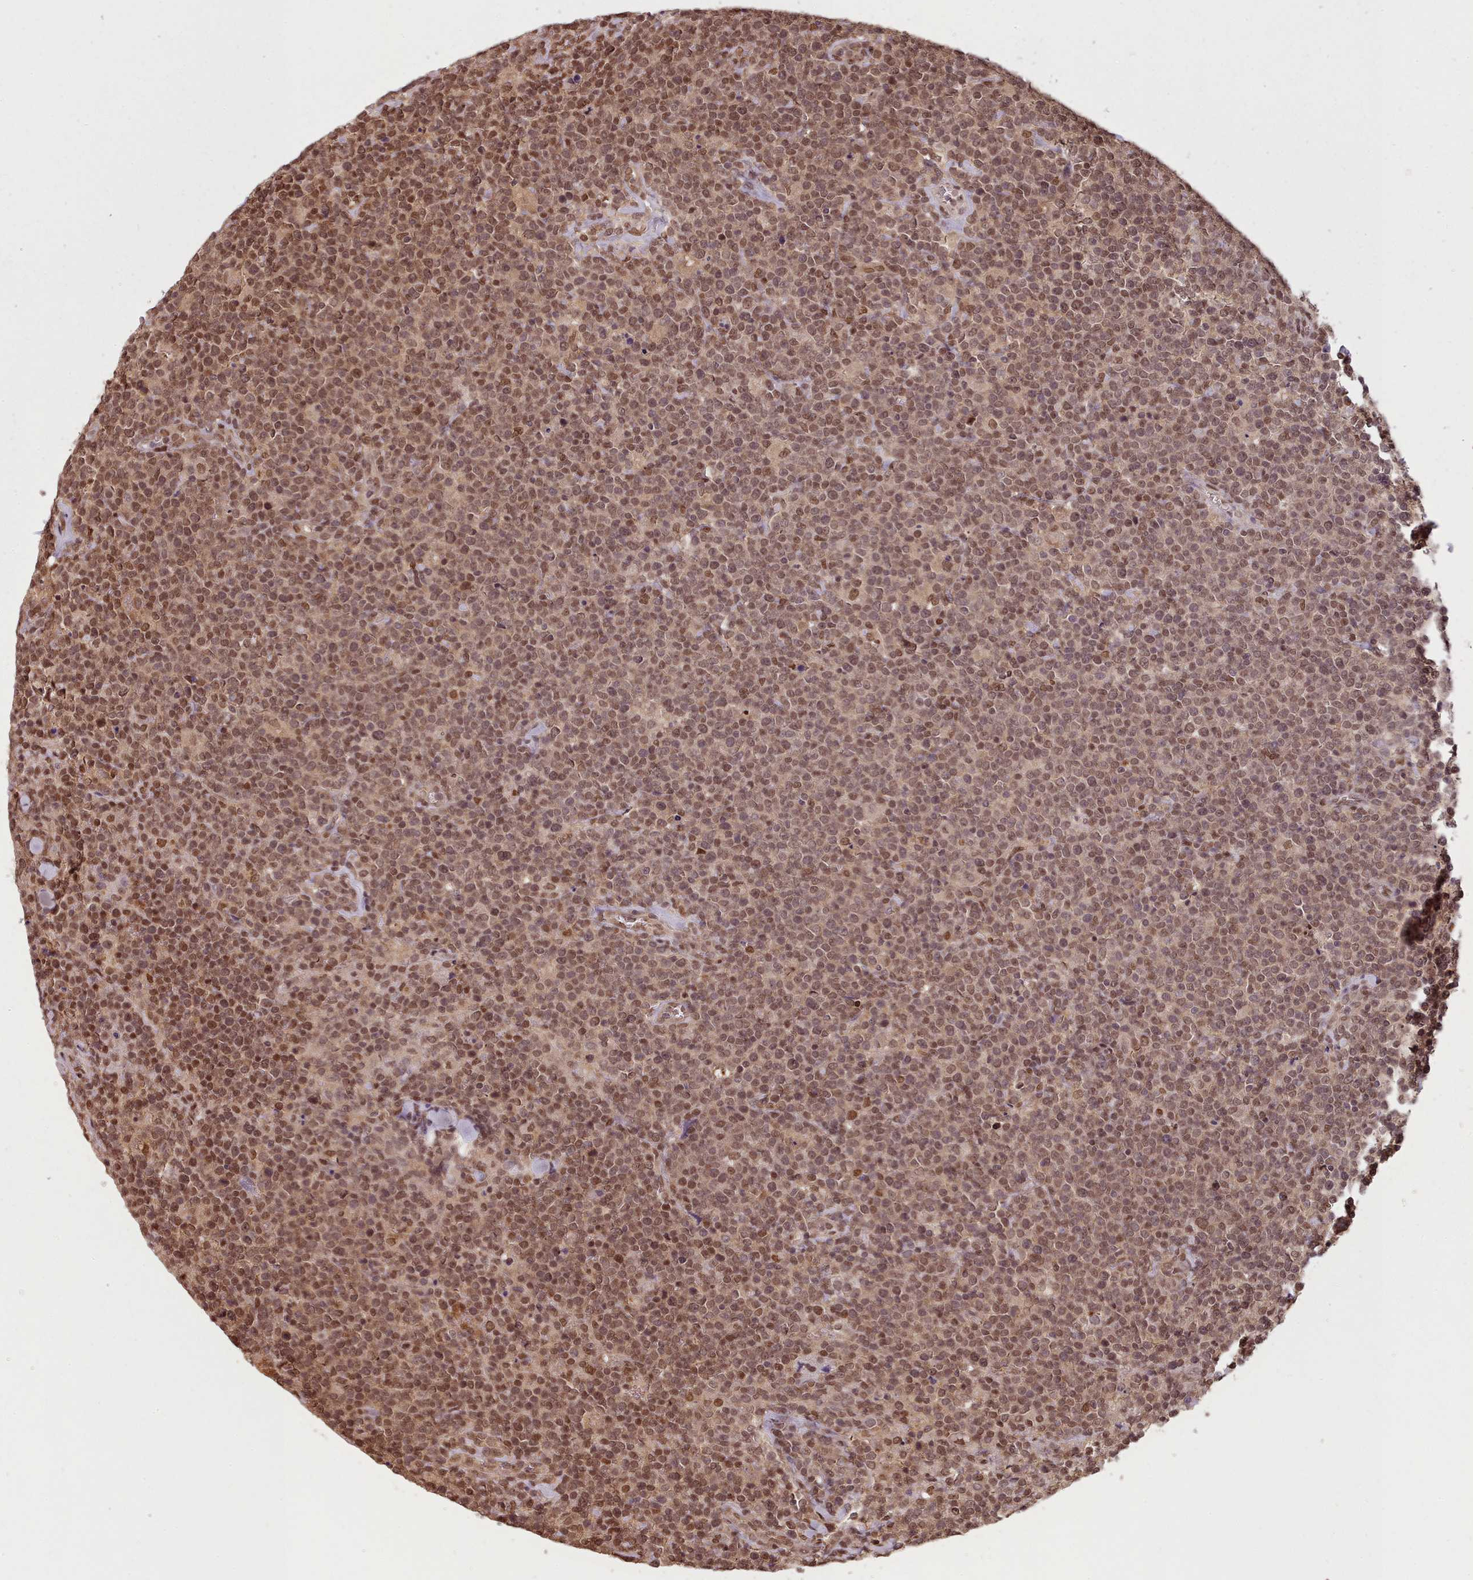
{"staining": {"intensity": "moderate", "quantity": ">75%", "location": "nuclear"}, "tissue": "lymphoma", "cell_type": "Tumor cells", "image_type": "cancer", "snomed": [{"axis": "morphology", "description": "Malignant lymphoma, non-Hodgkin's type, High grade"}, {"axis": "topography", "description": "Lymph node"}], "caption": "High-power microscopy captured an immunohistochemistry histopathology image of lymphoma, revealing moderate nuclear staining in about >75% of tumor cells. (IHC, brightfield microscopy, high magnification).", "gene": "RPS27A", "patient": {"sex": "male", "age": 61}}